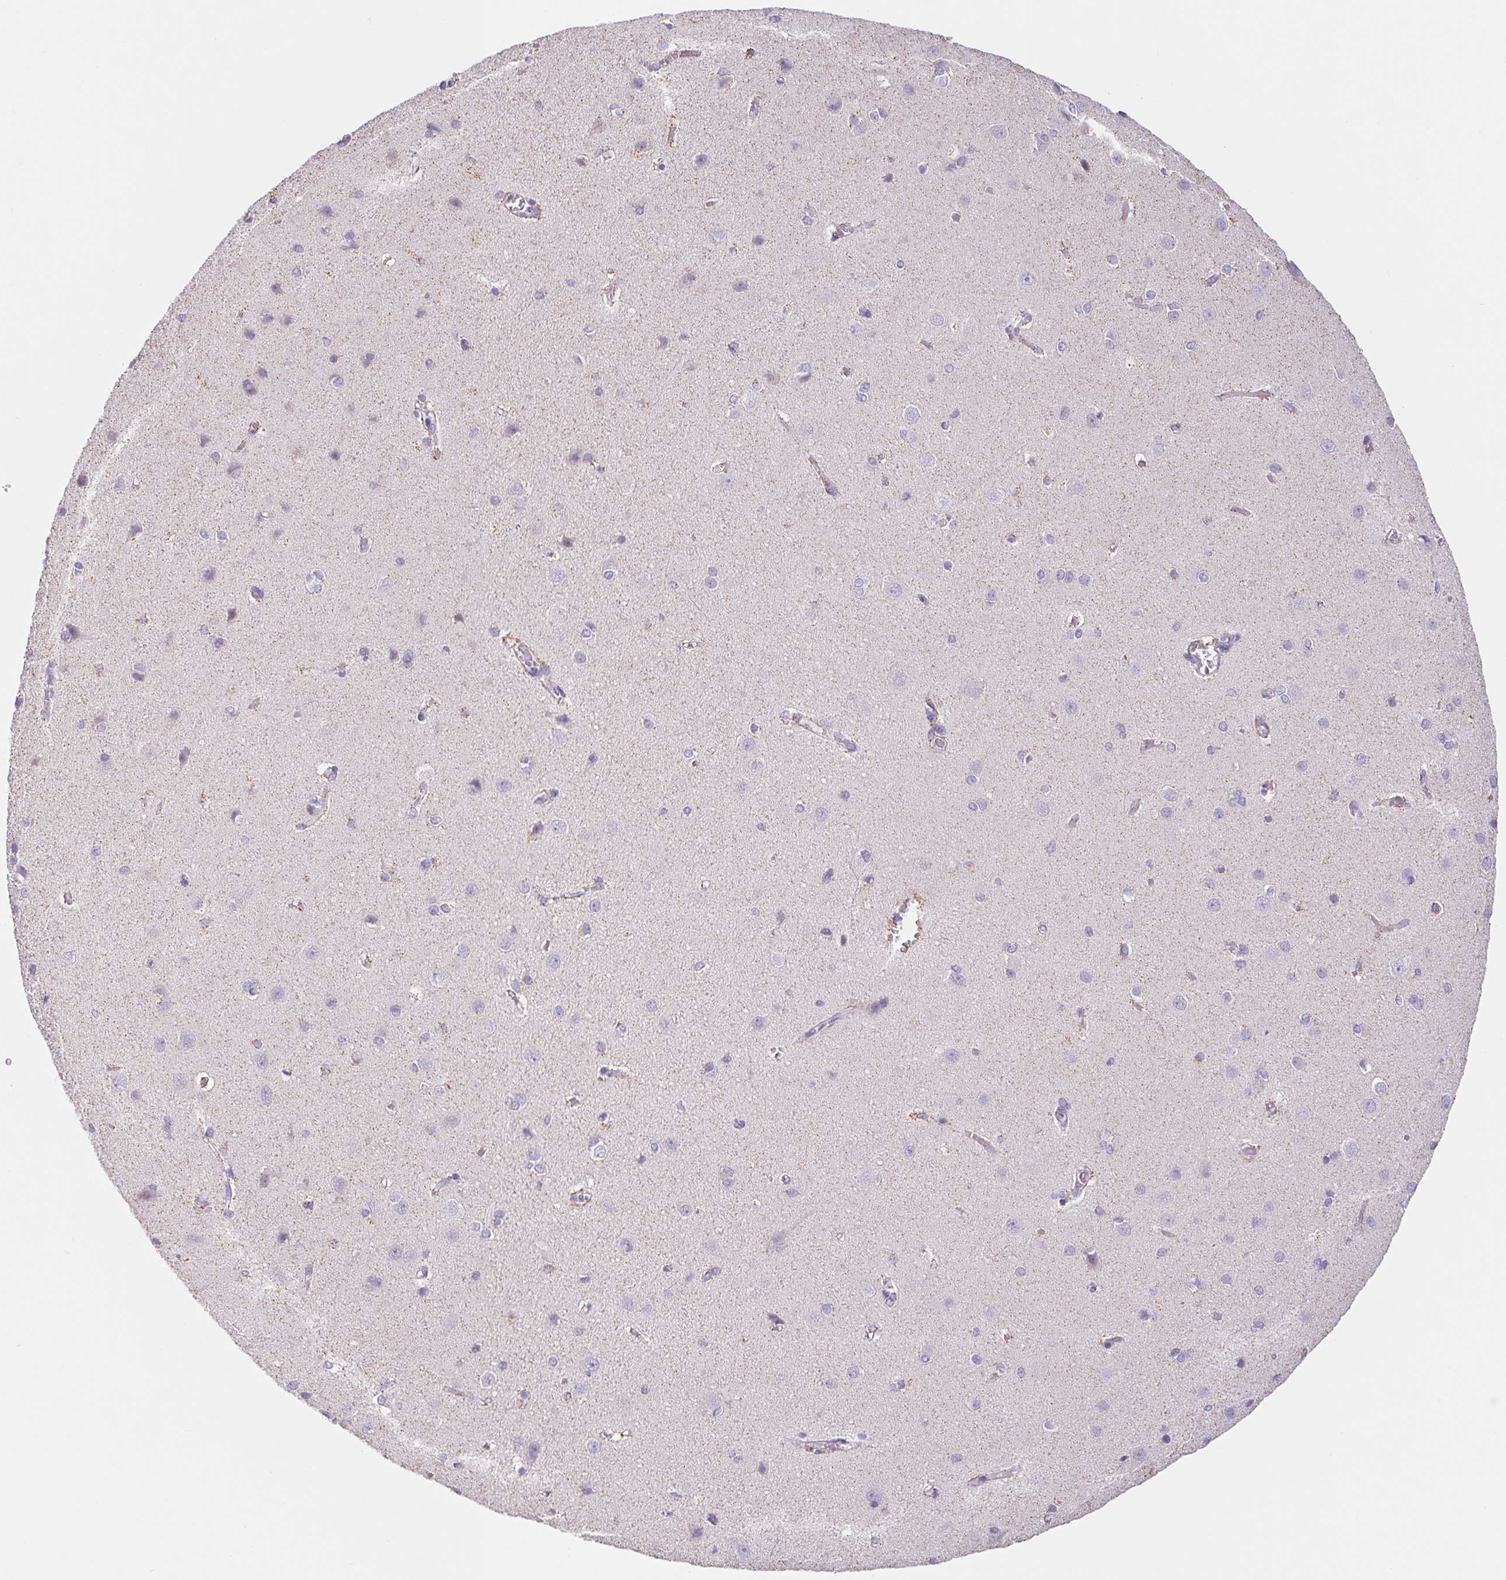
{"staining": {"intensity": "negative", "quantity": "none", "location": "none"}, "tissue": "cerebral cortex", "cell_type": "Endothelial cells", "image_type": "normal", "snomed": [{"axis": "morphology", "description": "Normal tissue, NOS"}, {"axis": "topography", "description": "Cerebral cortex"}], "caption": "There is no significant positivity in endothelial cells of cerebral cortex. (DAB immunohistochemistry (IHC) visualized using brightfield microscopy, high magnification).", "gene": "FKBP6", "patient": {"sex": "male", "age": 37}}